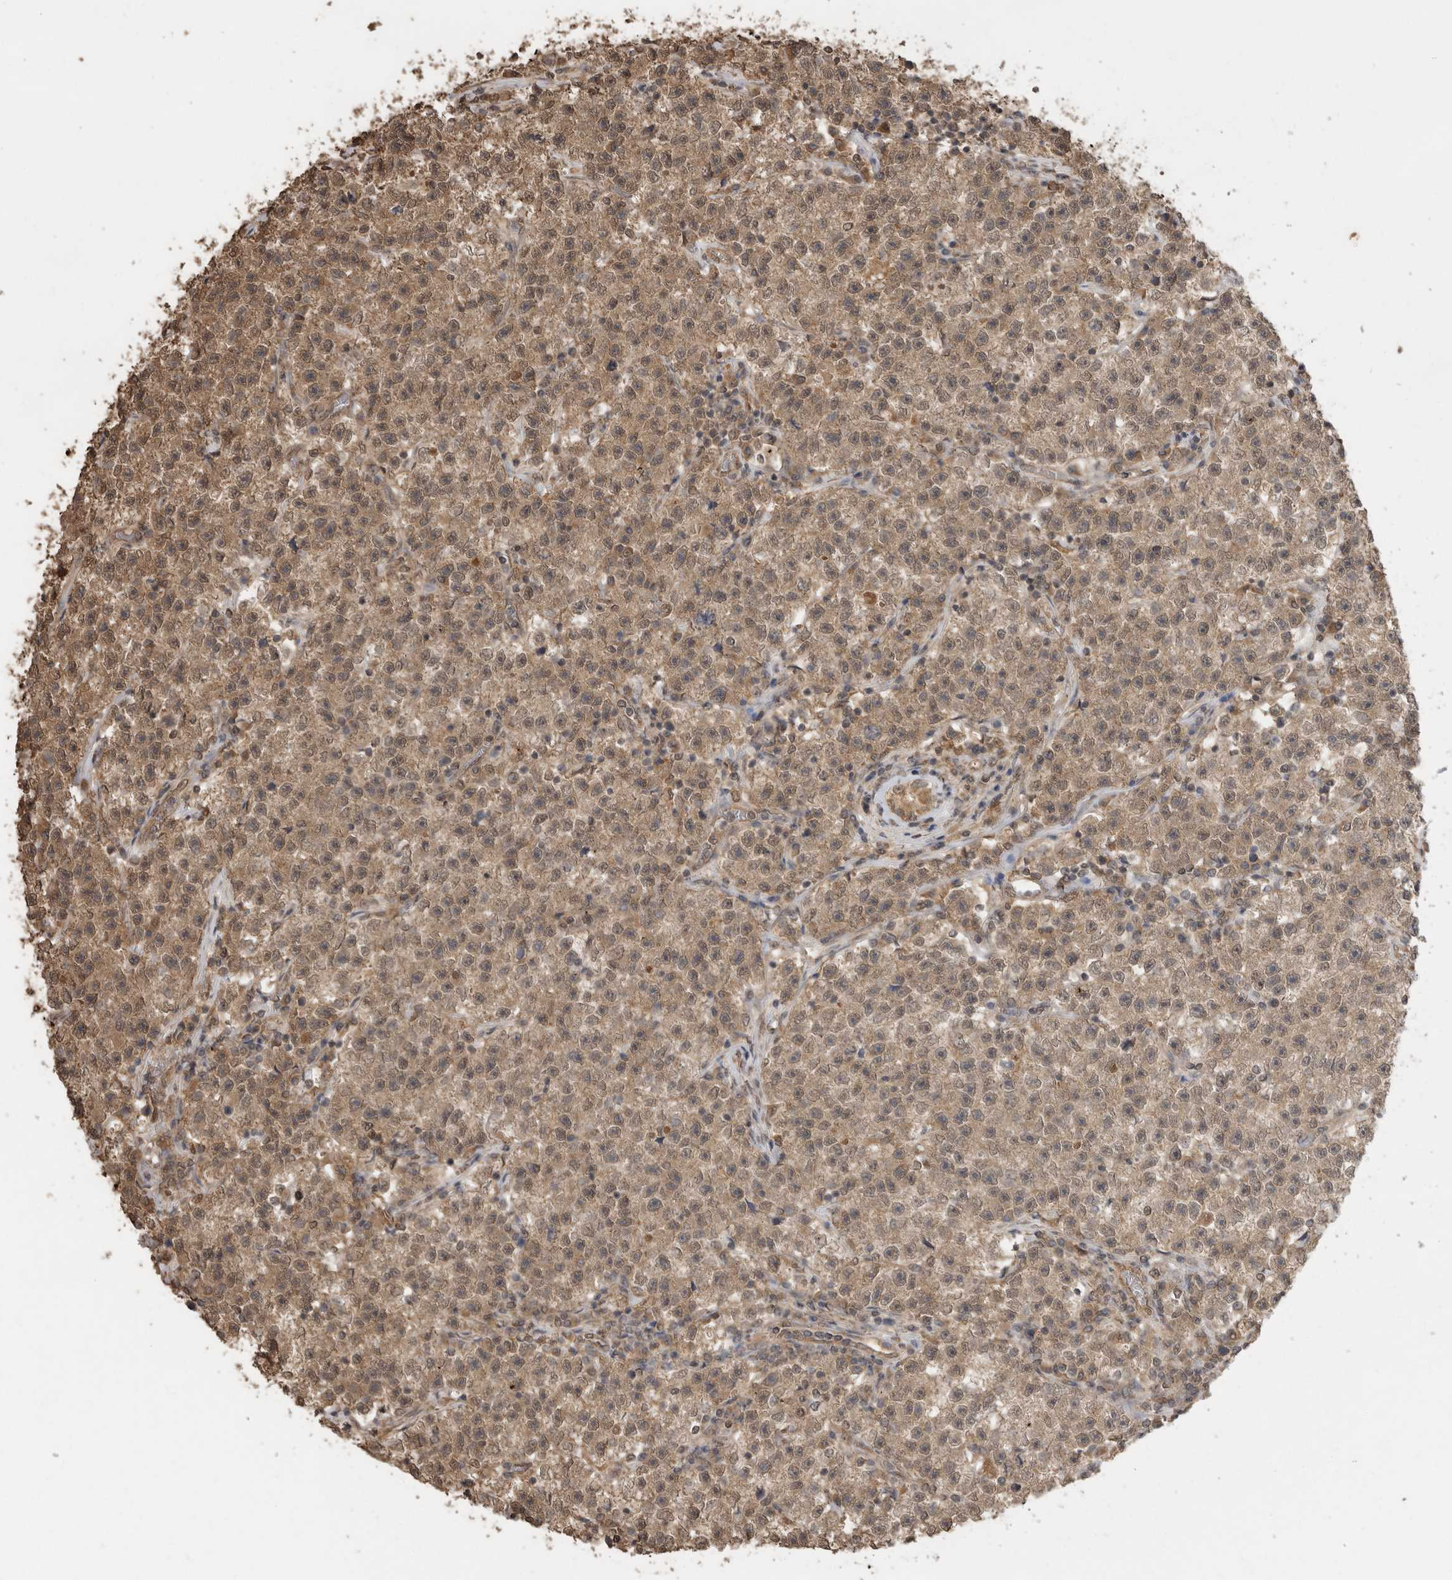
{"staining": {"intensity": "moderate", "quantity": ">75%", "location": "cytoplasmic/membranous,nuclear"}, "tissue": "testis cancer", "cell_type": "Tumor cells", "image_type": "cancer", "snomed": [{"axis": "morphology", "description": "Seminoma, NOS"}, {"axis": "topography", "description": "Testis"}], "caption": "Tumor cells exhibit medium levels of moderate cytoplasmic/membranous and nuclear positivity in about >75% of cells in human testis cancer (seminoma).", "gene": "JAG2", "patient": {"sex": "male", "age": 22}}